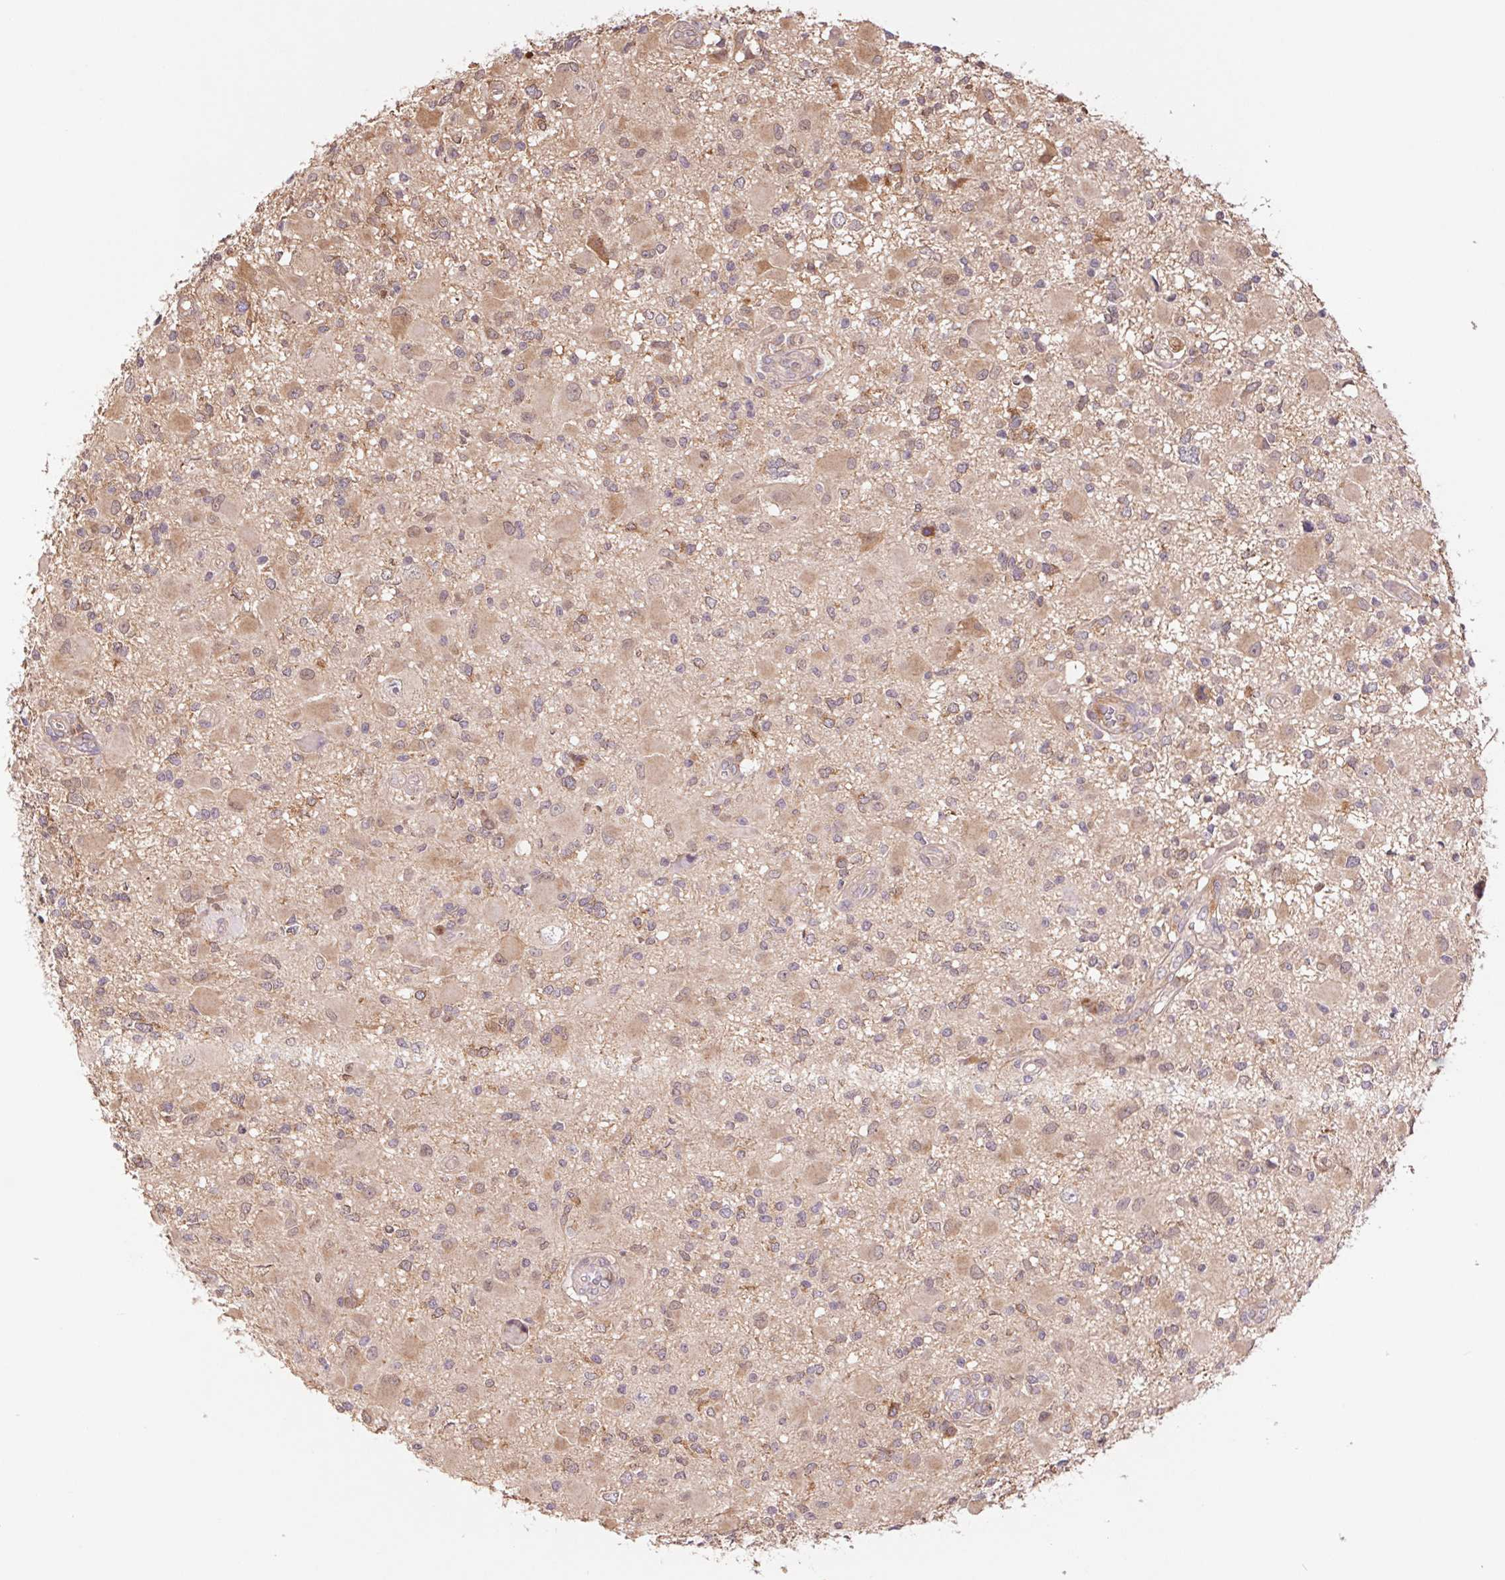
{"staining": {"intensity": "weak", "quantity": "<25%", "location": "cytoplasmic/membranous"}, "tissue": "glioma", "cell_type": "Tumor cells", "image_type": "cancer", "snomed": [{"axis": "morphology", "description": "Glioma, malignant, High grade"}, {"axis": "topography", "description": "Brain"}], "caption": "A high-resolution histopathology image shows immunohistochemistry staining of glioma, which reveals no significant staining in tumor cells.", "gene": "RRM1", "patient": {"sex": "male", "age": 54}}